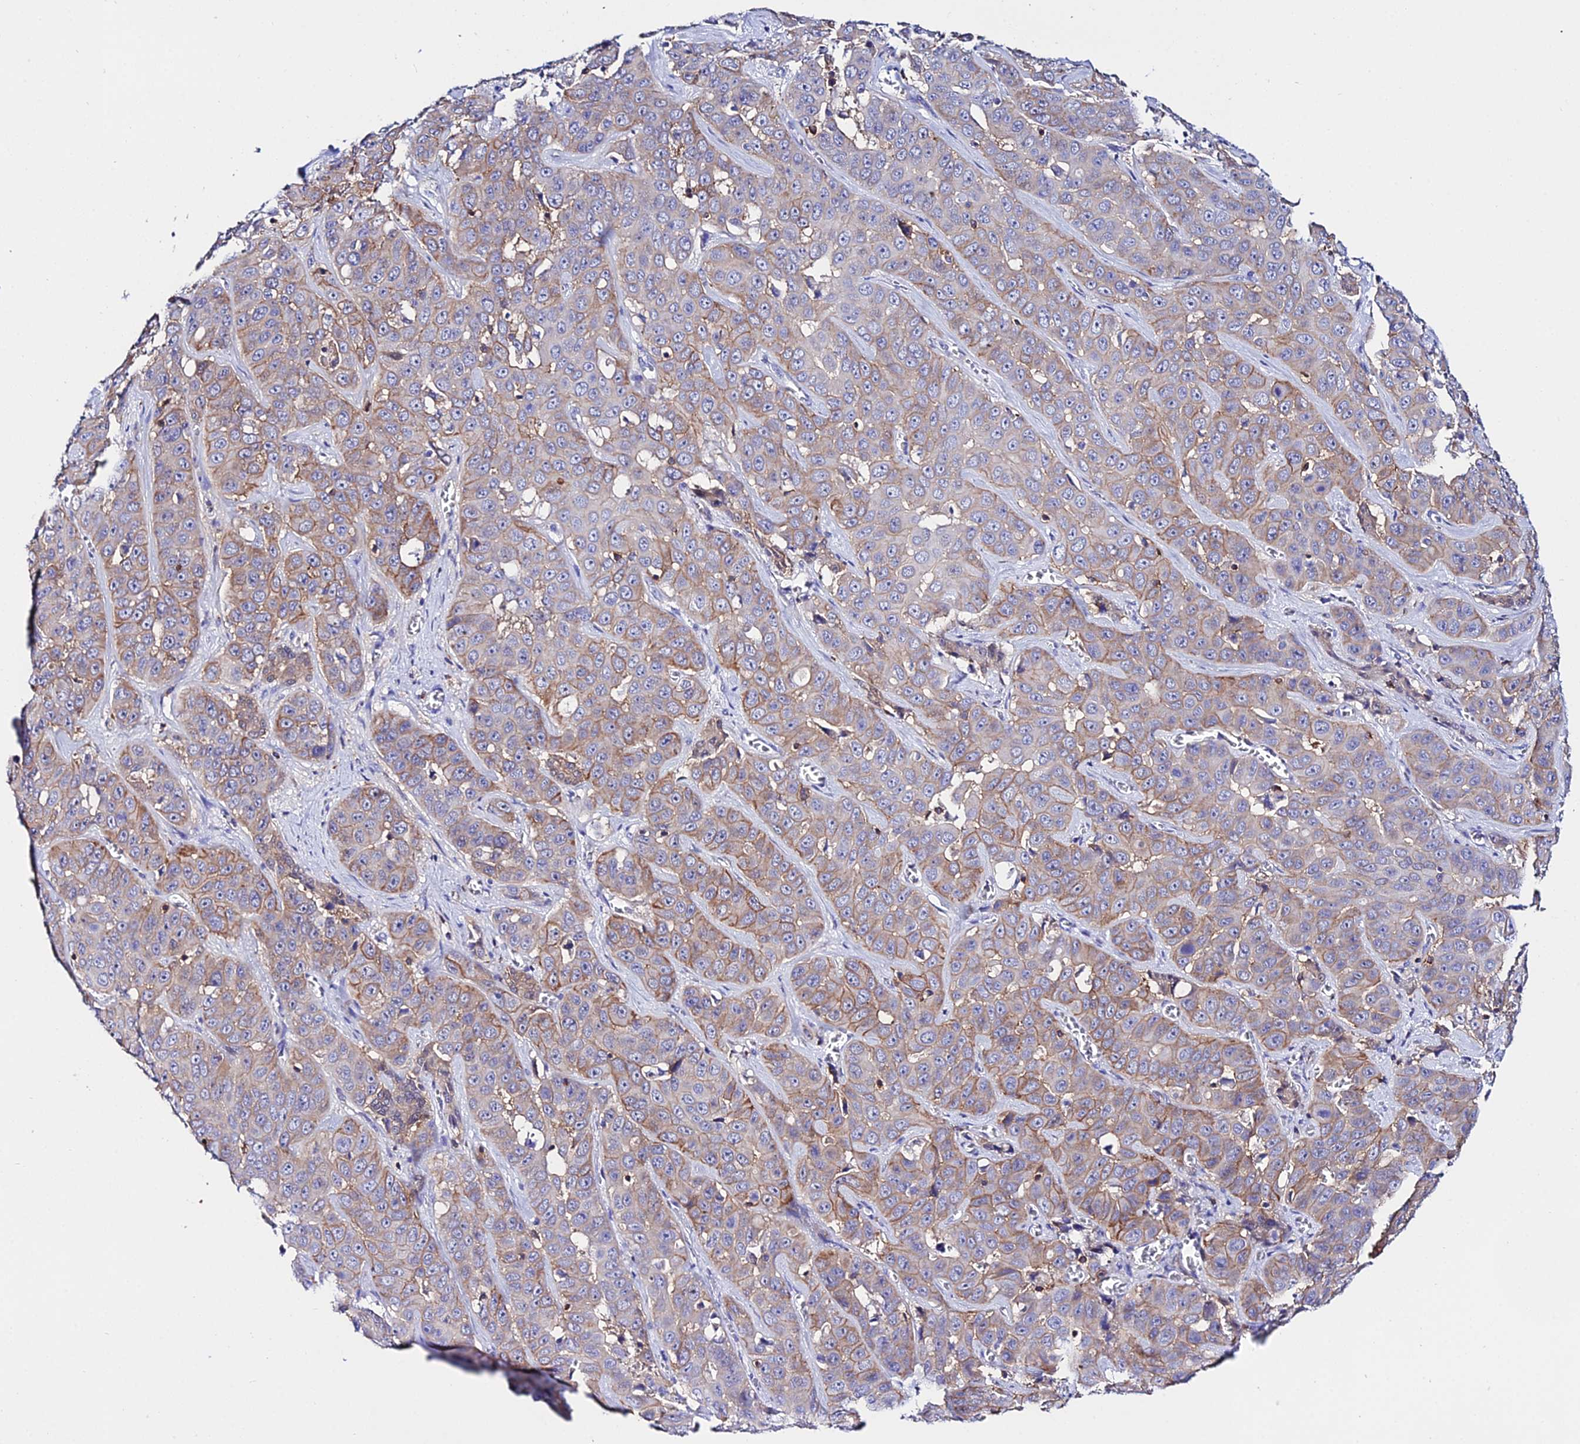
{"staining": {"intensity": "weak", "quantity": "25%-75%", "location": "cytoplasmic/membranous"}, "tissue": "liver cancer", "cell_type": "Tumor cells", "image_type": "cancer", "snomed": [{"axis": "morphology", "description": "Cholangiocarcinoma"}, {"axis": "topography", "description": "Liver"}], "caption": "The photomicrograph shows staining of cholangiocarcinoma (liver), revealing weak cytoplasmic/membranous protein expression (brown color) within tumor cells.", "gene": "S100A16", "patient": {"sex": "female", "age": 52}}